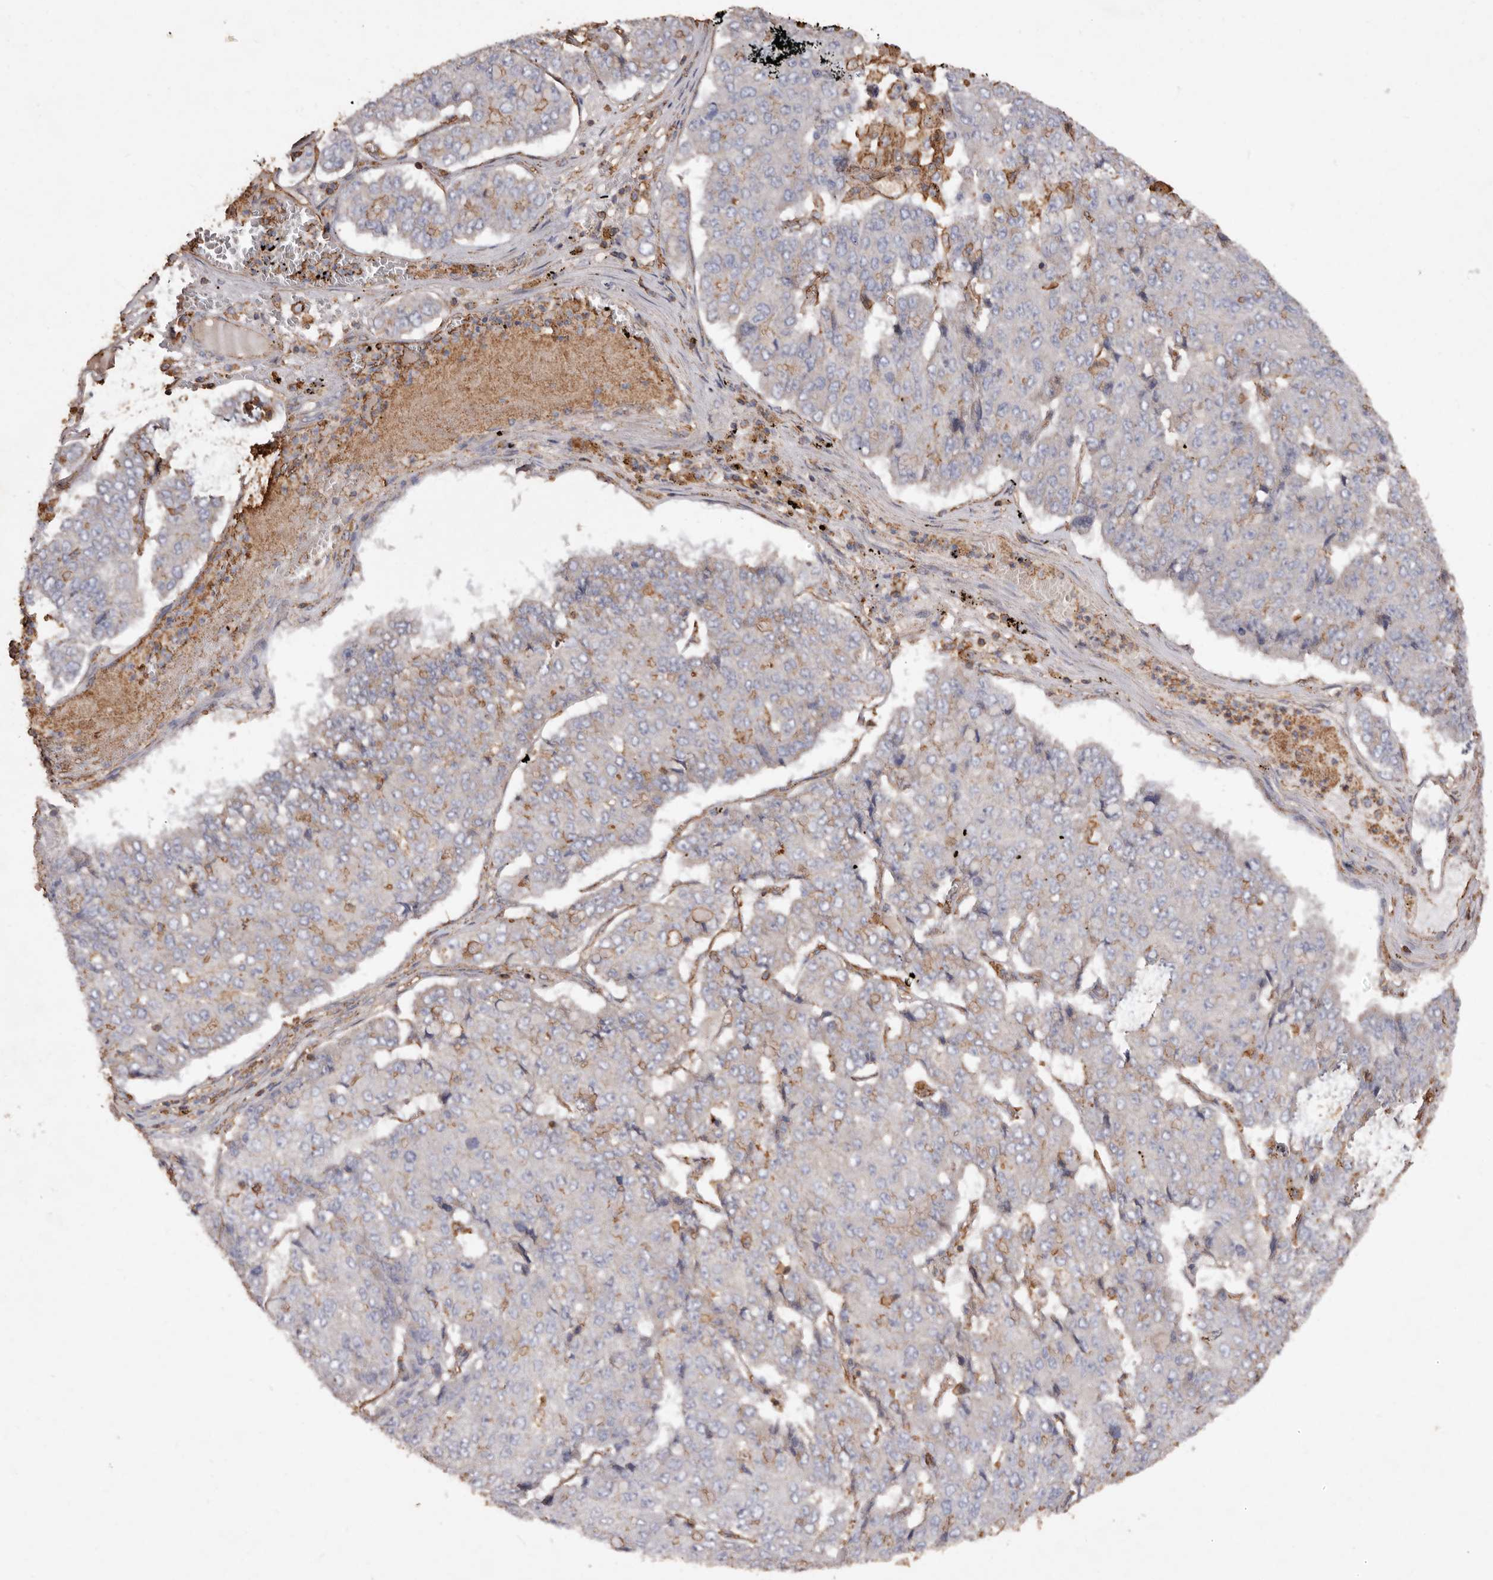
{"staining": {"intensity": "moderate", "quantity": "<25%", "location": "cytoplasmic/membranous"}, "tissue": "pancreatic cancer", "cell_type": "Tumor cells", "image_type": "cancer", "snomed": [{"axis": "morphology", "description": "Adenocarcinoma, NOS"}, {"axis": "topography", "description": "Pancreas"}], "caption": "This image shows immunohistochemistry (IHC) staining of adenocarcinoma (pancreatic), with low moderate cytoplasmic/membranous expression in about <25% of tumor cells.", "gene": "COQ8B", "patient": {"sex": "male", "age": 50}}